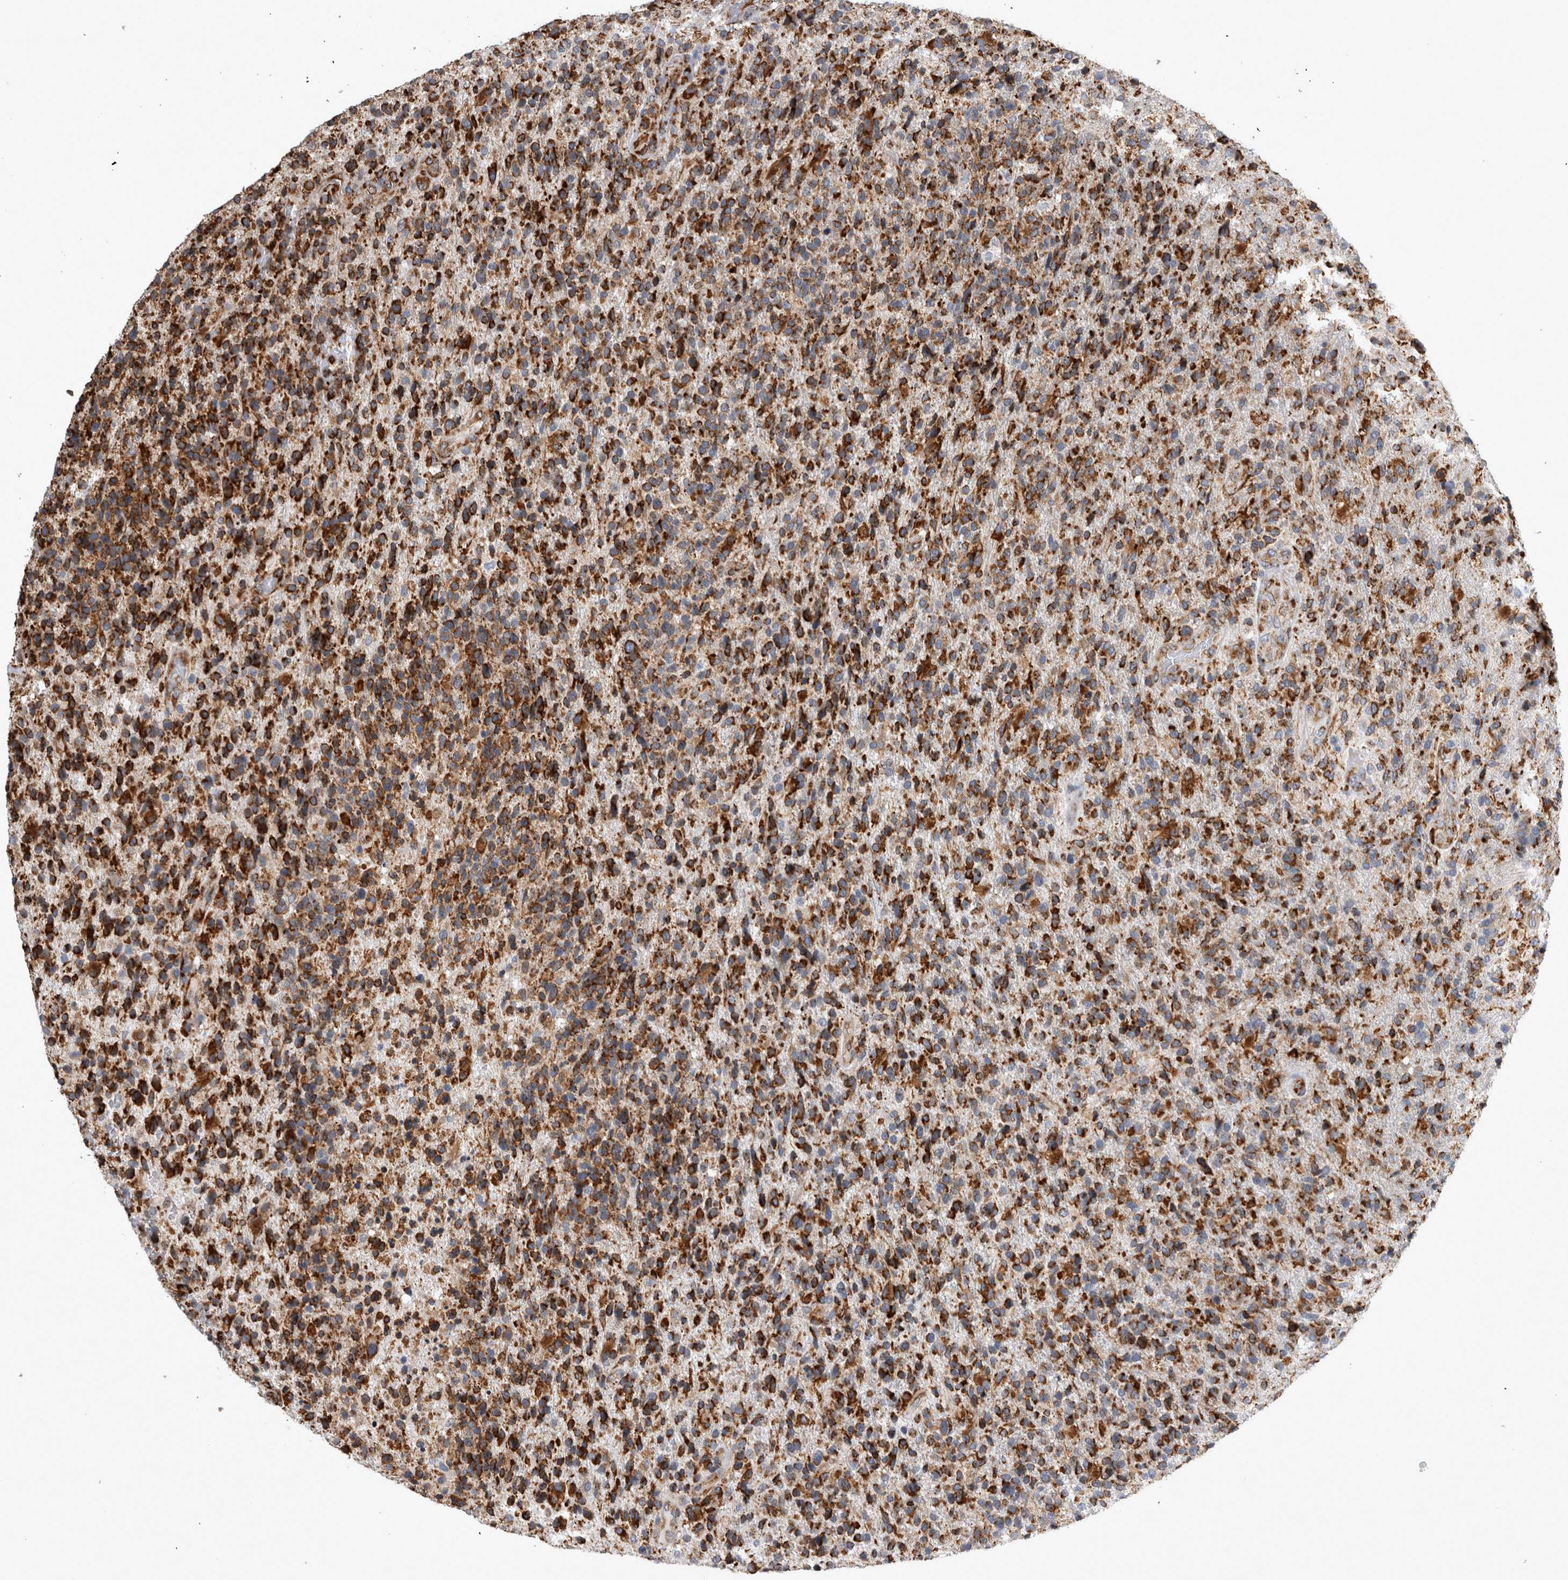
{"staining": {"intensity": "strong", "quantity": ">75%", "location": "cytoplasmic/membranous"}, "tissue": "glioma", "cell_type": "Tumor cells", "image_type": "cancer", "snomed": [{"axis": "morphology", "description": "Glioma, malignant, High grade"}, {"axis": "topography", "description": "Brain"}], "caption": "Malignant high-grade glioma tissue reveals strong cytoplasmic/membranous staining in about >75% of tumor cells", "gene": "FHIP2B", "patient": {"sex": "male", "age": 72}}